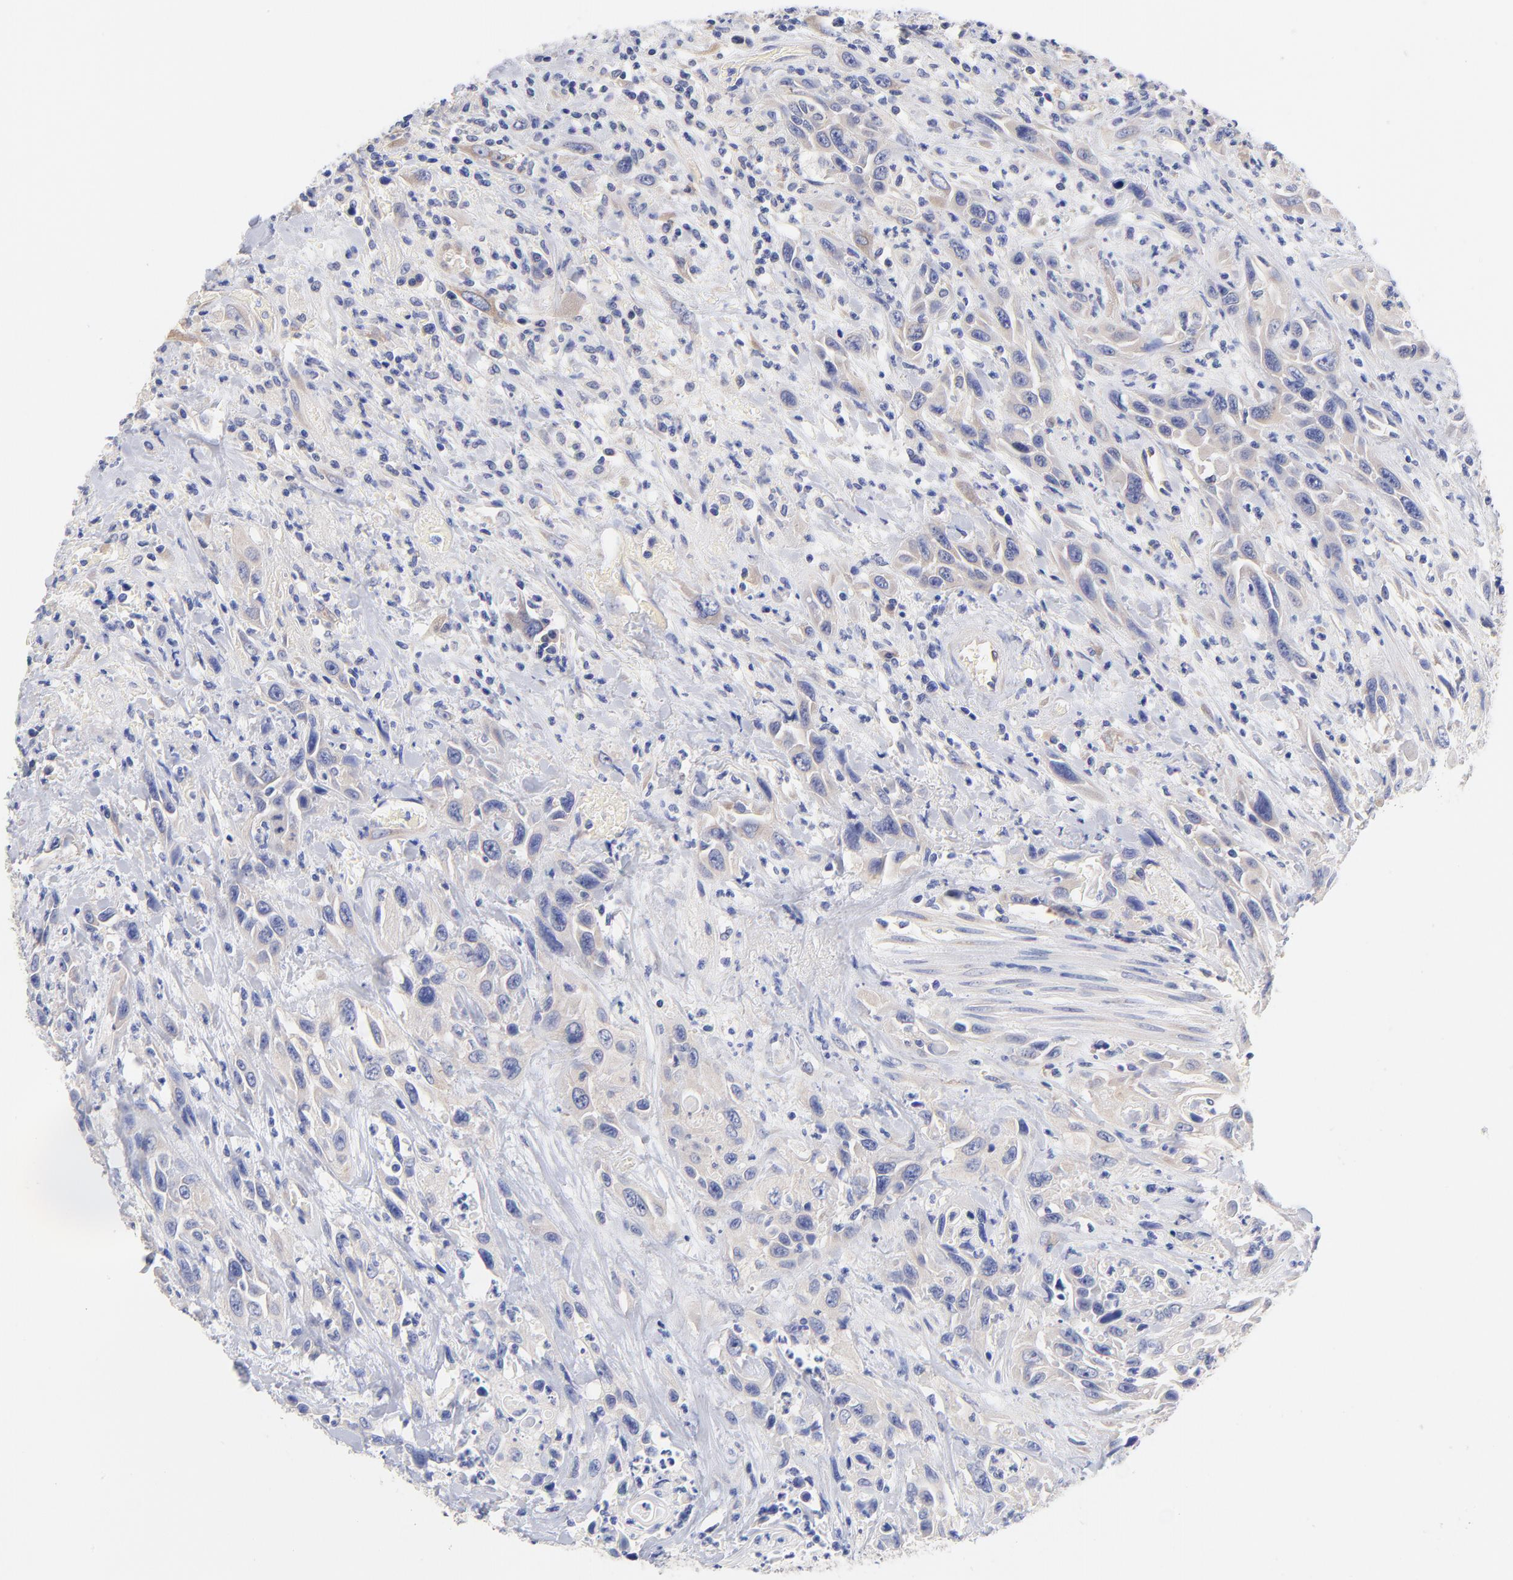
{"staining": {"intensity": "weak", "quantity": "<25%", "location": "cytoplasmic/membranous"}, "tissue": "urothelial cancer", "cell_type": "Tumor cells", "image_type": "cancer", "snomed": [{"axis": "morphology", "description": "Urothelial carcinoma, High grade"}, {"axis": "topography", "description": "Urinary bladder"}], "caption": "This photomicrograph is of high-grade urothelial carcinoma stained with immunohistochemistry to label a protein in brown with the nuclei are counter-stained blue. There is no positivity in tumor cells.", "gene": "TNFRSF13C", "patient": {"sex": "female", "age": 84}}